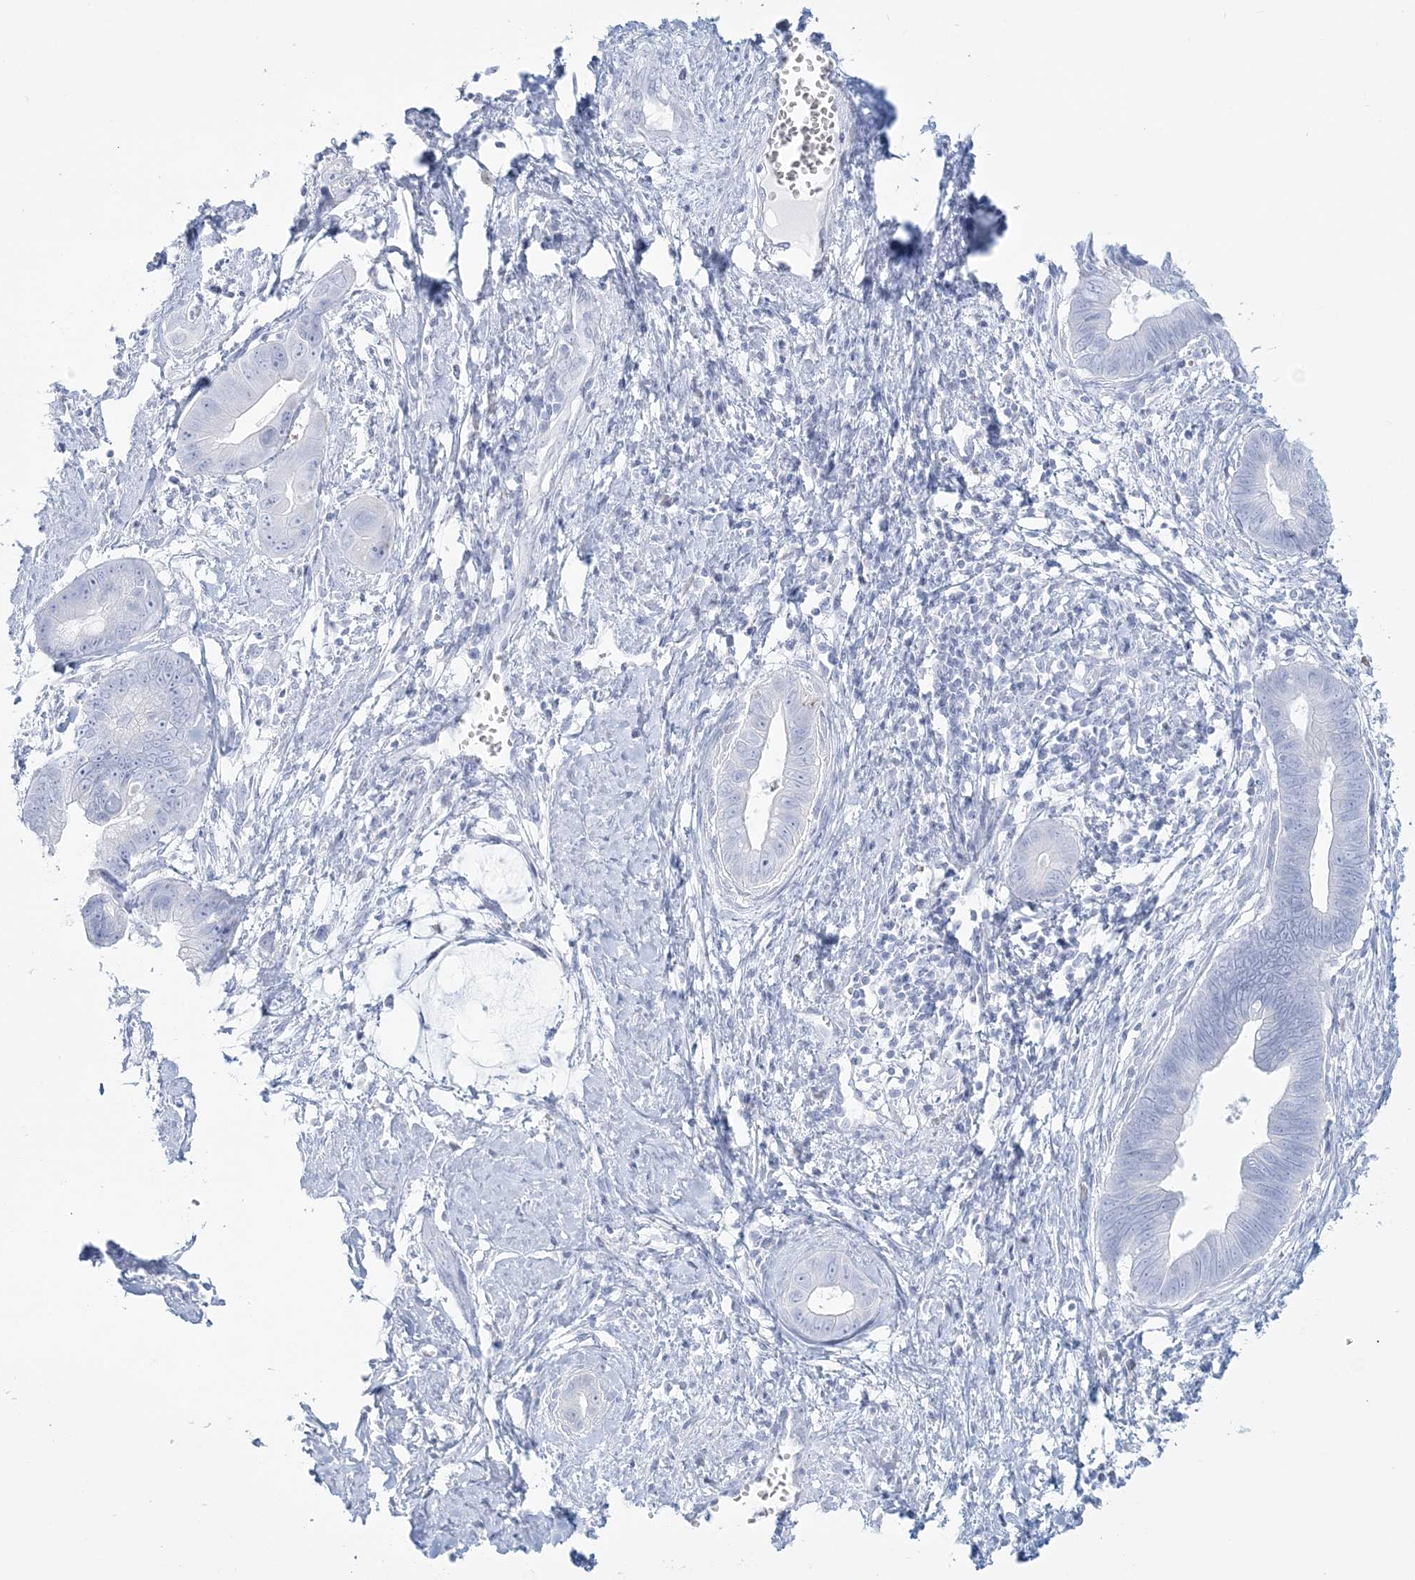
{"staining": {"intensity": "negative", "quantity": "none", "location": "none"}, "tissue": "cervical cancer", "cell_type": "Tumor cells", "image_type": "cancer", "snomed": [{"axis": "morphology", "description": "Adenocarcinoma, NOS"}, {"axis": "topography", "description": "Cervix"}], "caption": "Protein analysis of cervical cancer (adenocarcinoma) shows no significant positivity in tumor cells.", "gene": "ADGB", "patient": {"sex": "female", "age": 44}}